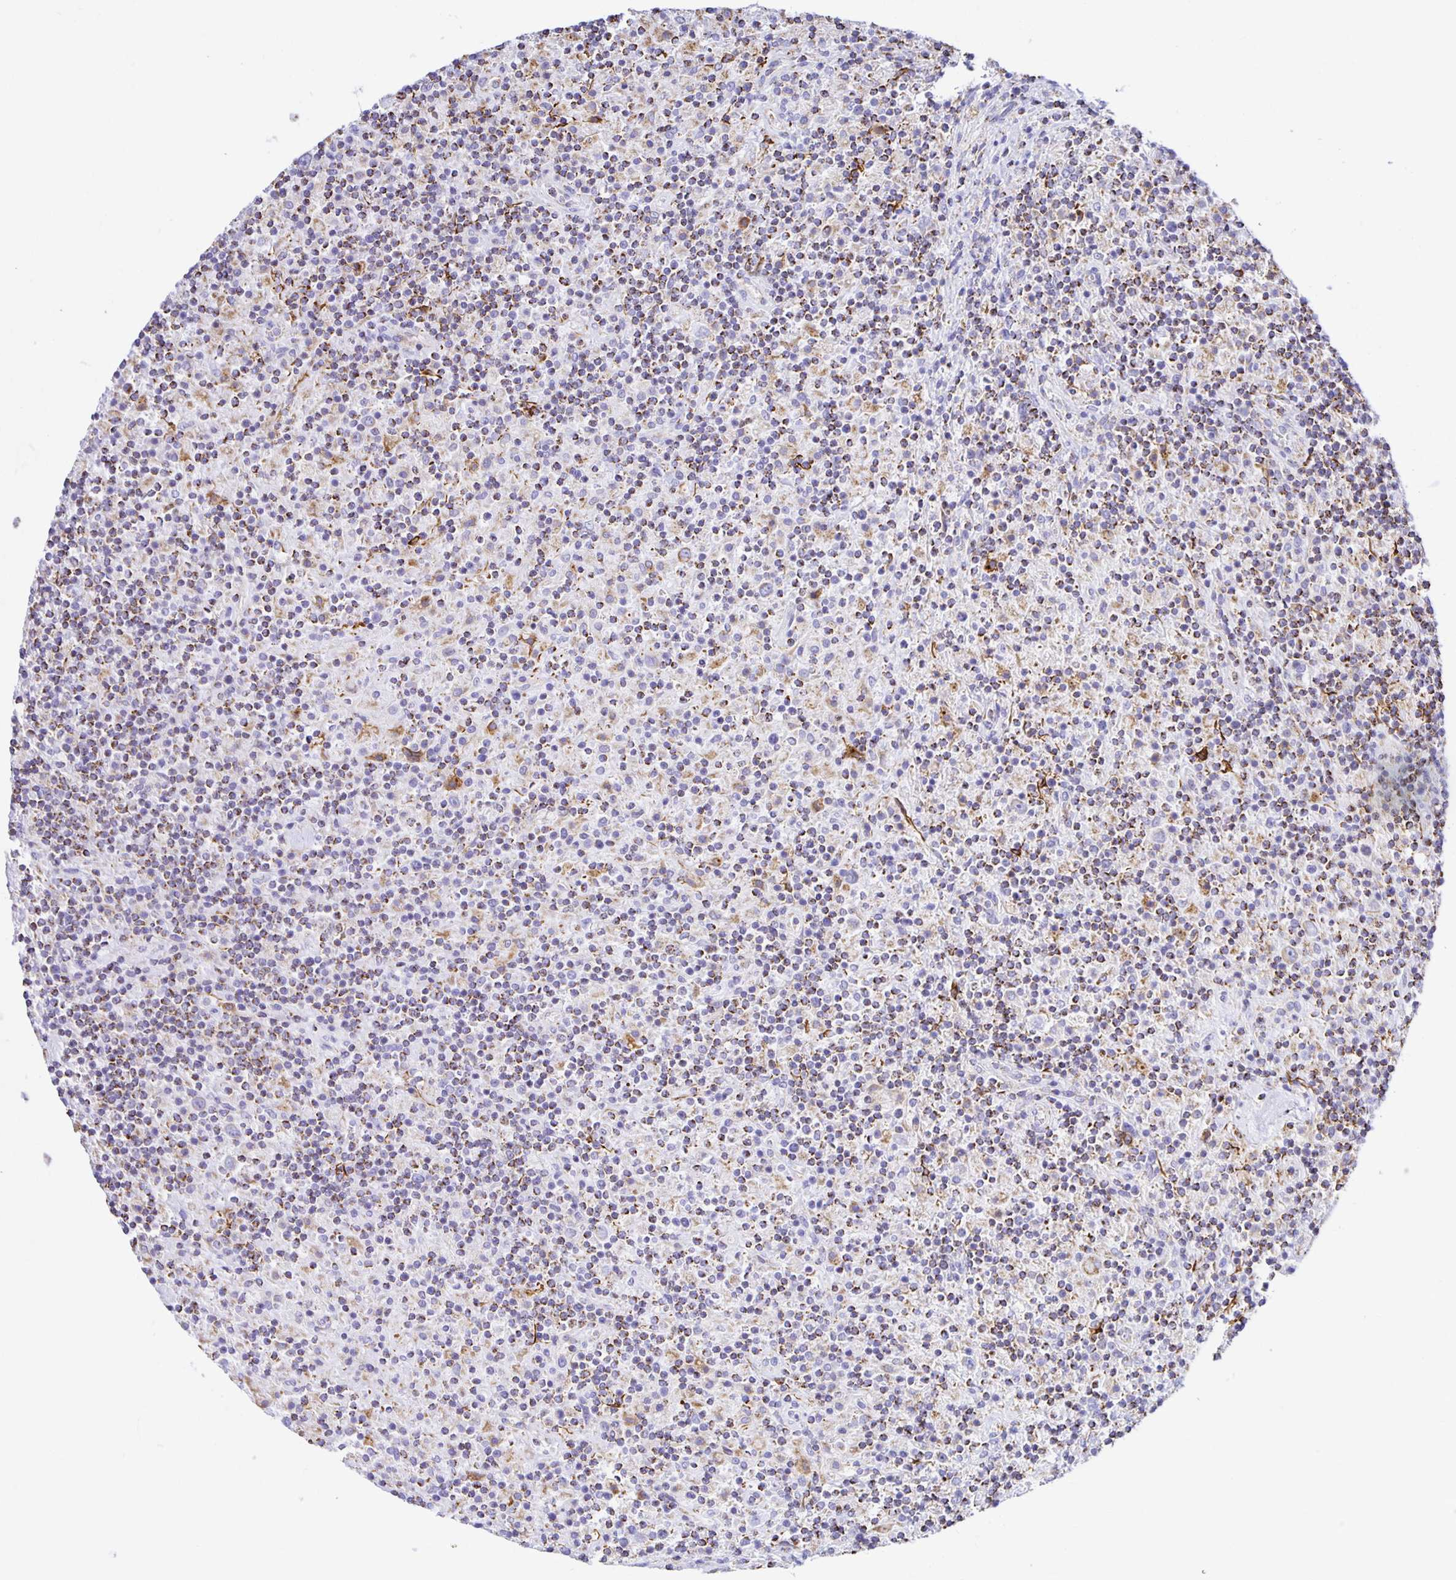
{"staining": {"intensity": "negative", "quantity": "none", "location": "none"}, "tissue": "lymphoma", "cell_type": "Tumor cells", "image_type": "cancer", "snomed": [{"axis": "morphology", "description": "Hodgkin's disease, NOS"}, {"axis": "topography", "description": "Thymus, NOS"}], "caption": "This is a micrograph of immunohistochemistry staining of Hodgkin's disease, which shows no staining in tumor cells.", "gene": "PLAAT2", "patient": {"sex": "female", "age": 17}}